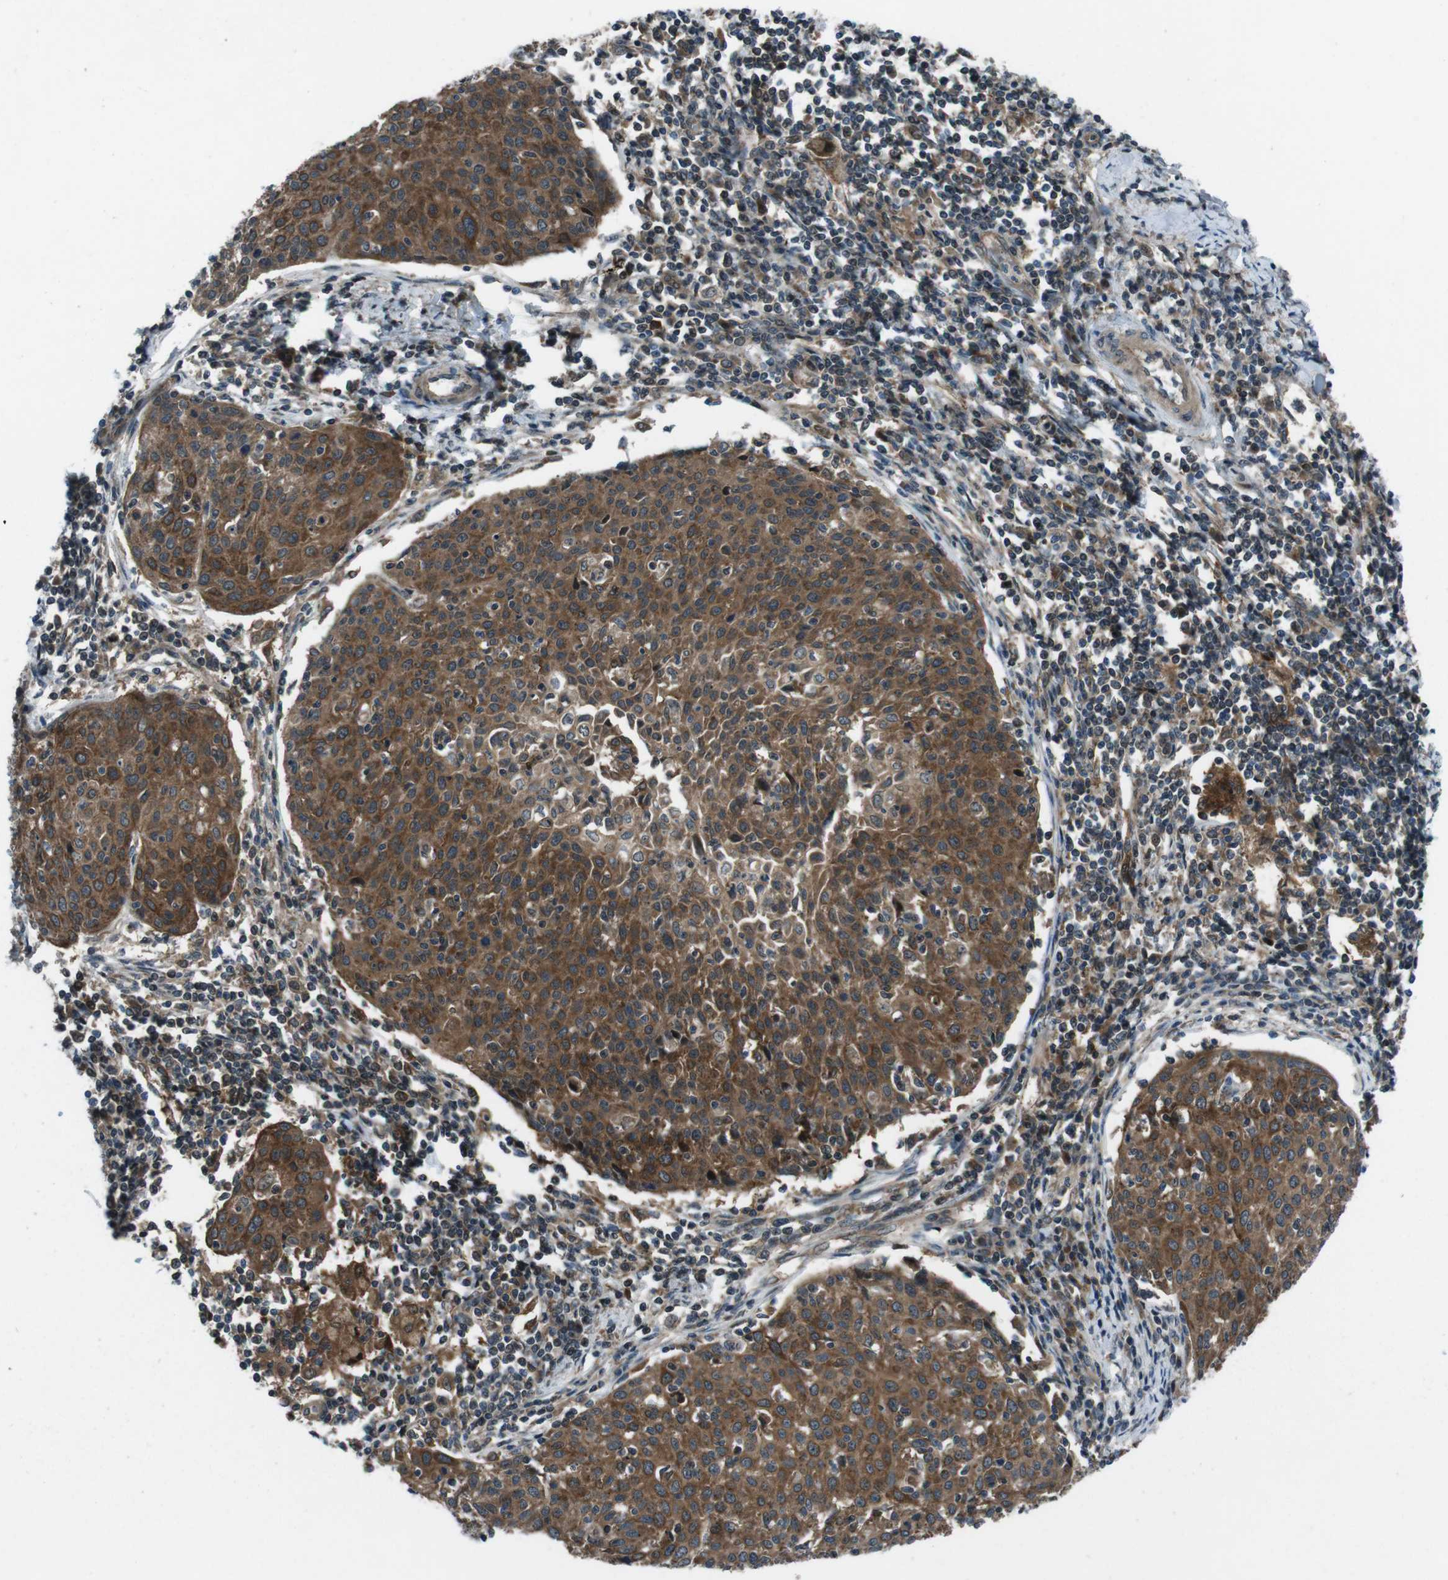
{"staining": {"intensity": "strong", "quantity": ">75%", "location": "cytoplasmic/membranous"}, "tissue": "cervical cancer", "cell_type": "Tumor cells", "image_type": "cancer", "snomed": [{"axis": "morphology", "description": "Squamous cell carcinoma, NOS"}, {"axis": "topography", "description": "Cervix"}], "caption": "Protein expression analysis of squamous cell carcinoma (cervical) exhibits strong cytoplasmic/membranous staining in about >75% of tumor cells. The protein of interest is shown in brown color, while the nuclei are stained blue.", "gene": "SLC27A4", "patient": {"sex": "female", "age": 38}}